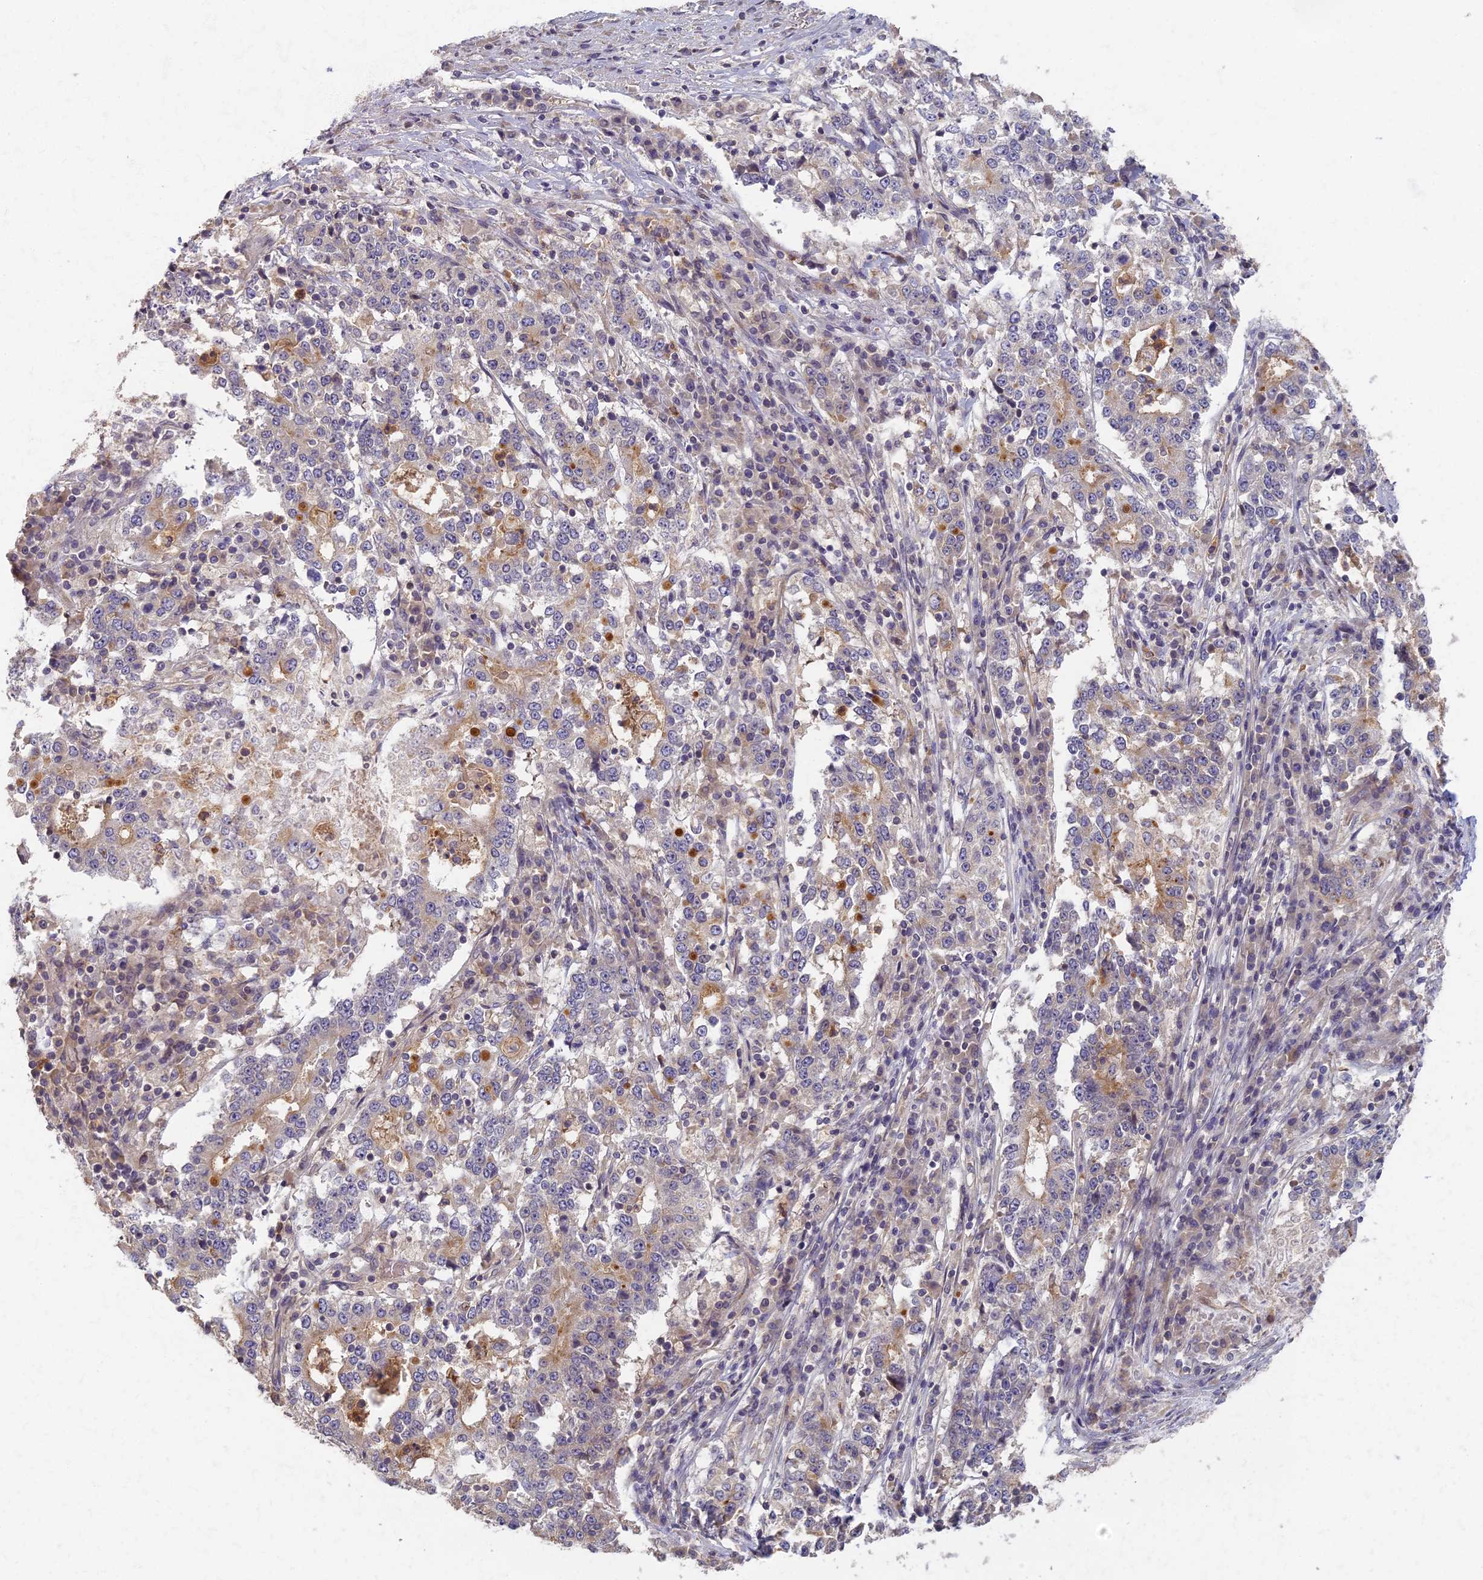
{"staining": {"intensity": "weak", "quantity": "<25%", "location": "cytoplasmic/membranous"}, "tissue": "stomach cancer", "cell_type": "Tumor cells", "image_type": "cancer", "snomed": [{"axis": "morphology", "description": "Adenocarcinoma, NOS"}, {"axis": "topography", "description": "Stomach"}], "caption": "IHC image of stomach cancer (adenocarcinoma) stained for a protein (brown), which displays no positivity in tumor cells.", "gene": "AP4E1", "patient": {"sex": "male", "age": 59}}